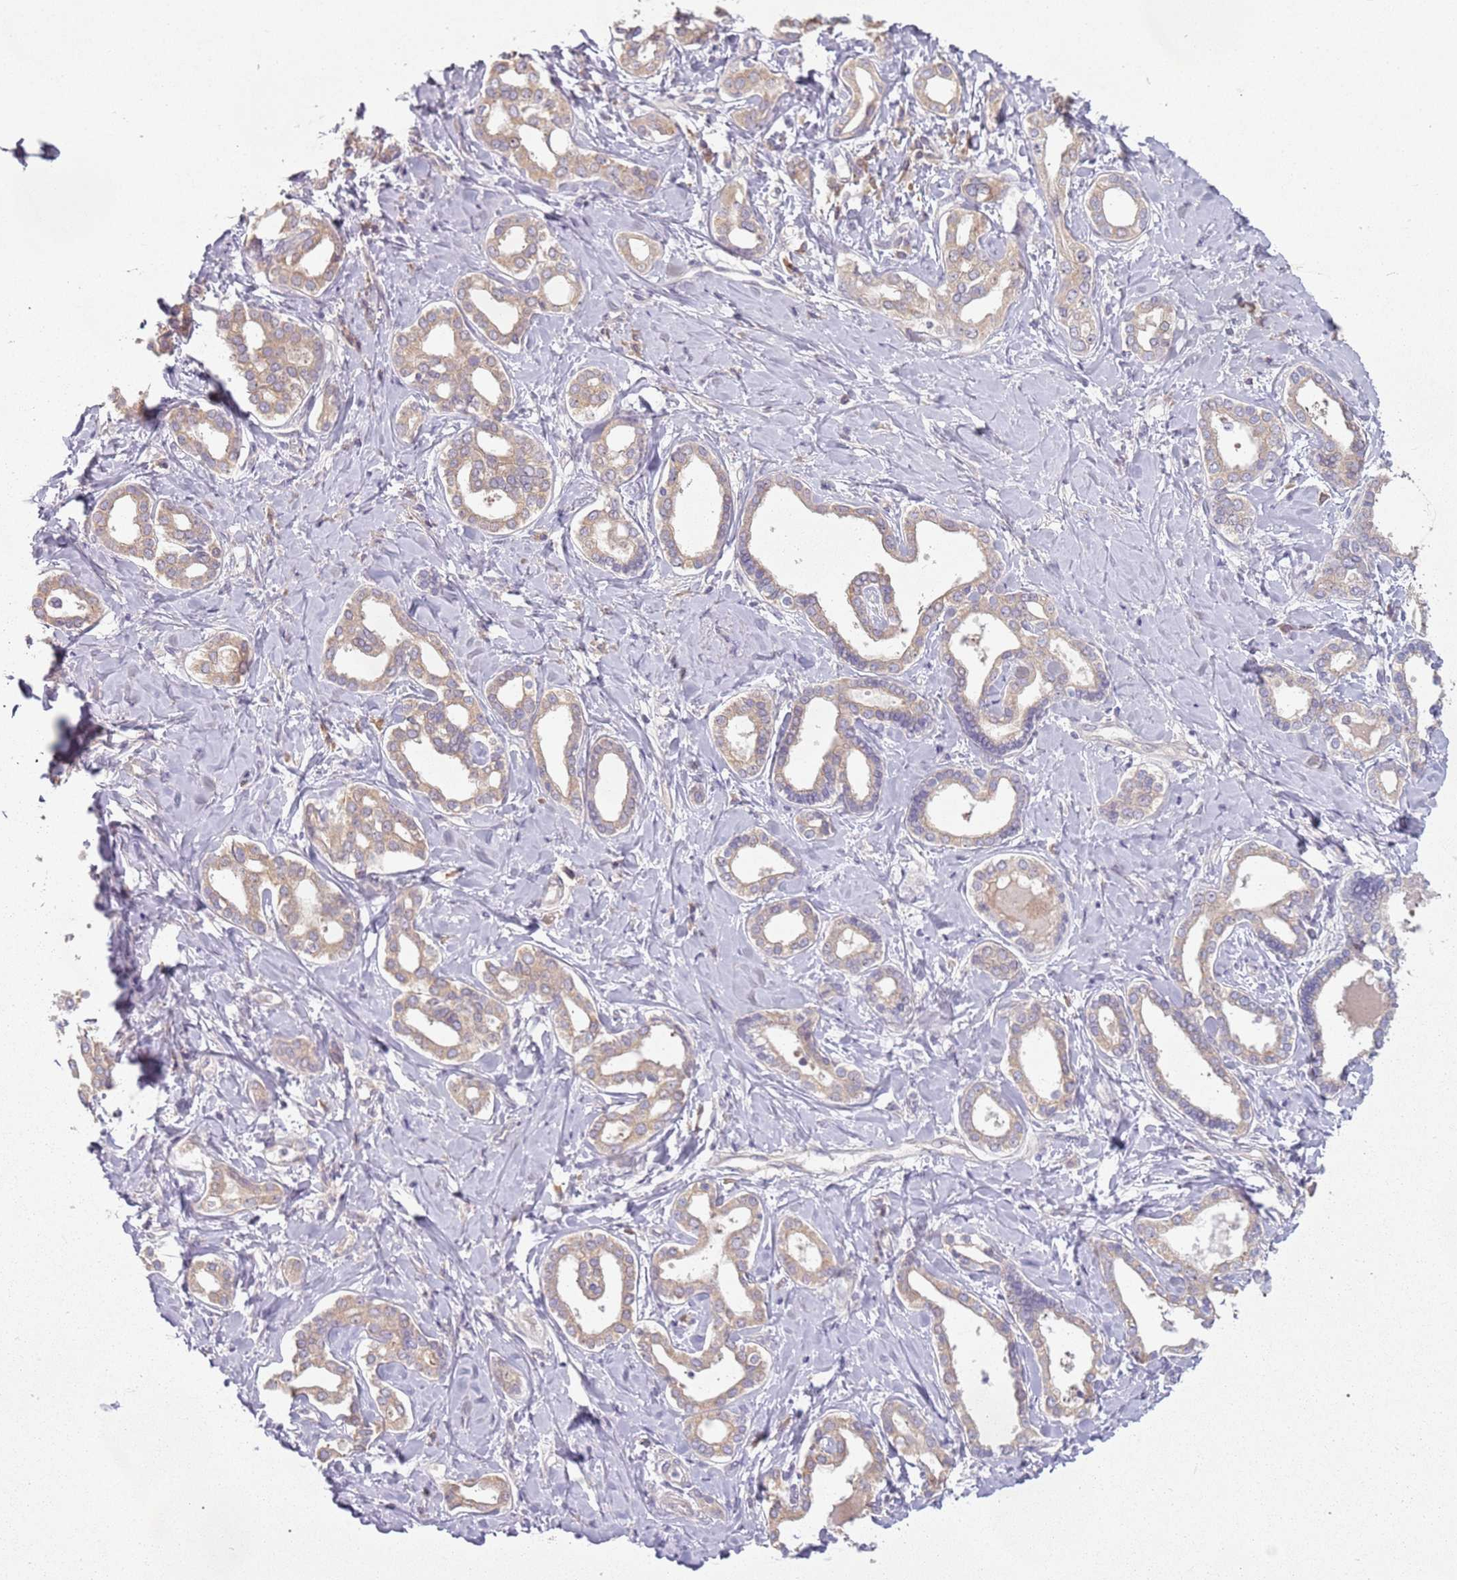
{"staining": {"intensity": "weak", "quantity": "25%-75%", "location": "cytoplasmic/membranous"}, "tissue": "liver cancer", "cell_type": "Tumor cells", "image_type": "cancer", "snomed": [{"axis": "morphology", "description": "Cholangiocarcinoma"}, {"axis": "topography", "description": "Liver"}], "caption": "About 25%-75% of tumor cells in cholangiocarcinoma (liver) exhibit weak cytoplasmic/membranous protein positivity as visualized by brown immunohistochemical staining.", "gene": "RPS28", "patient": {"sex": "female", "age": 77}}